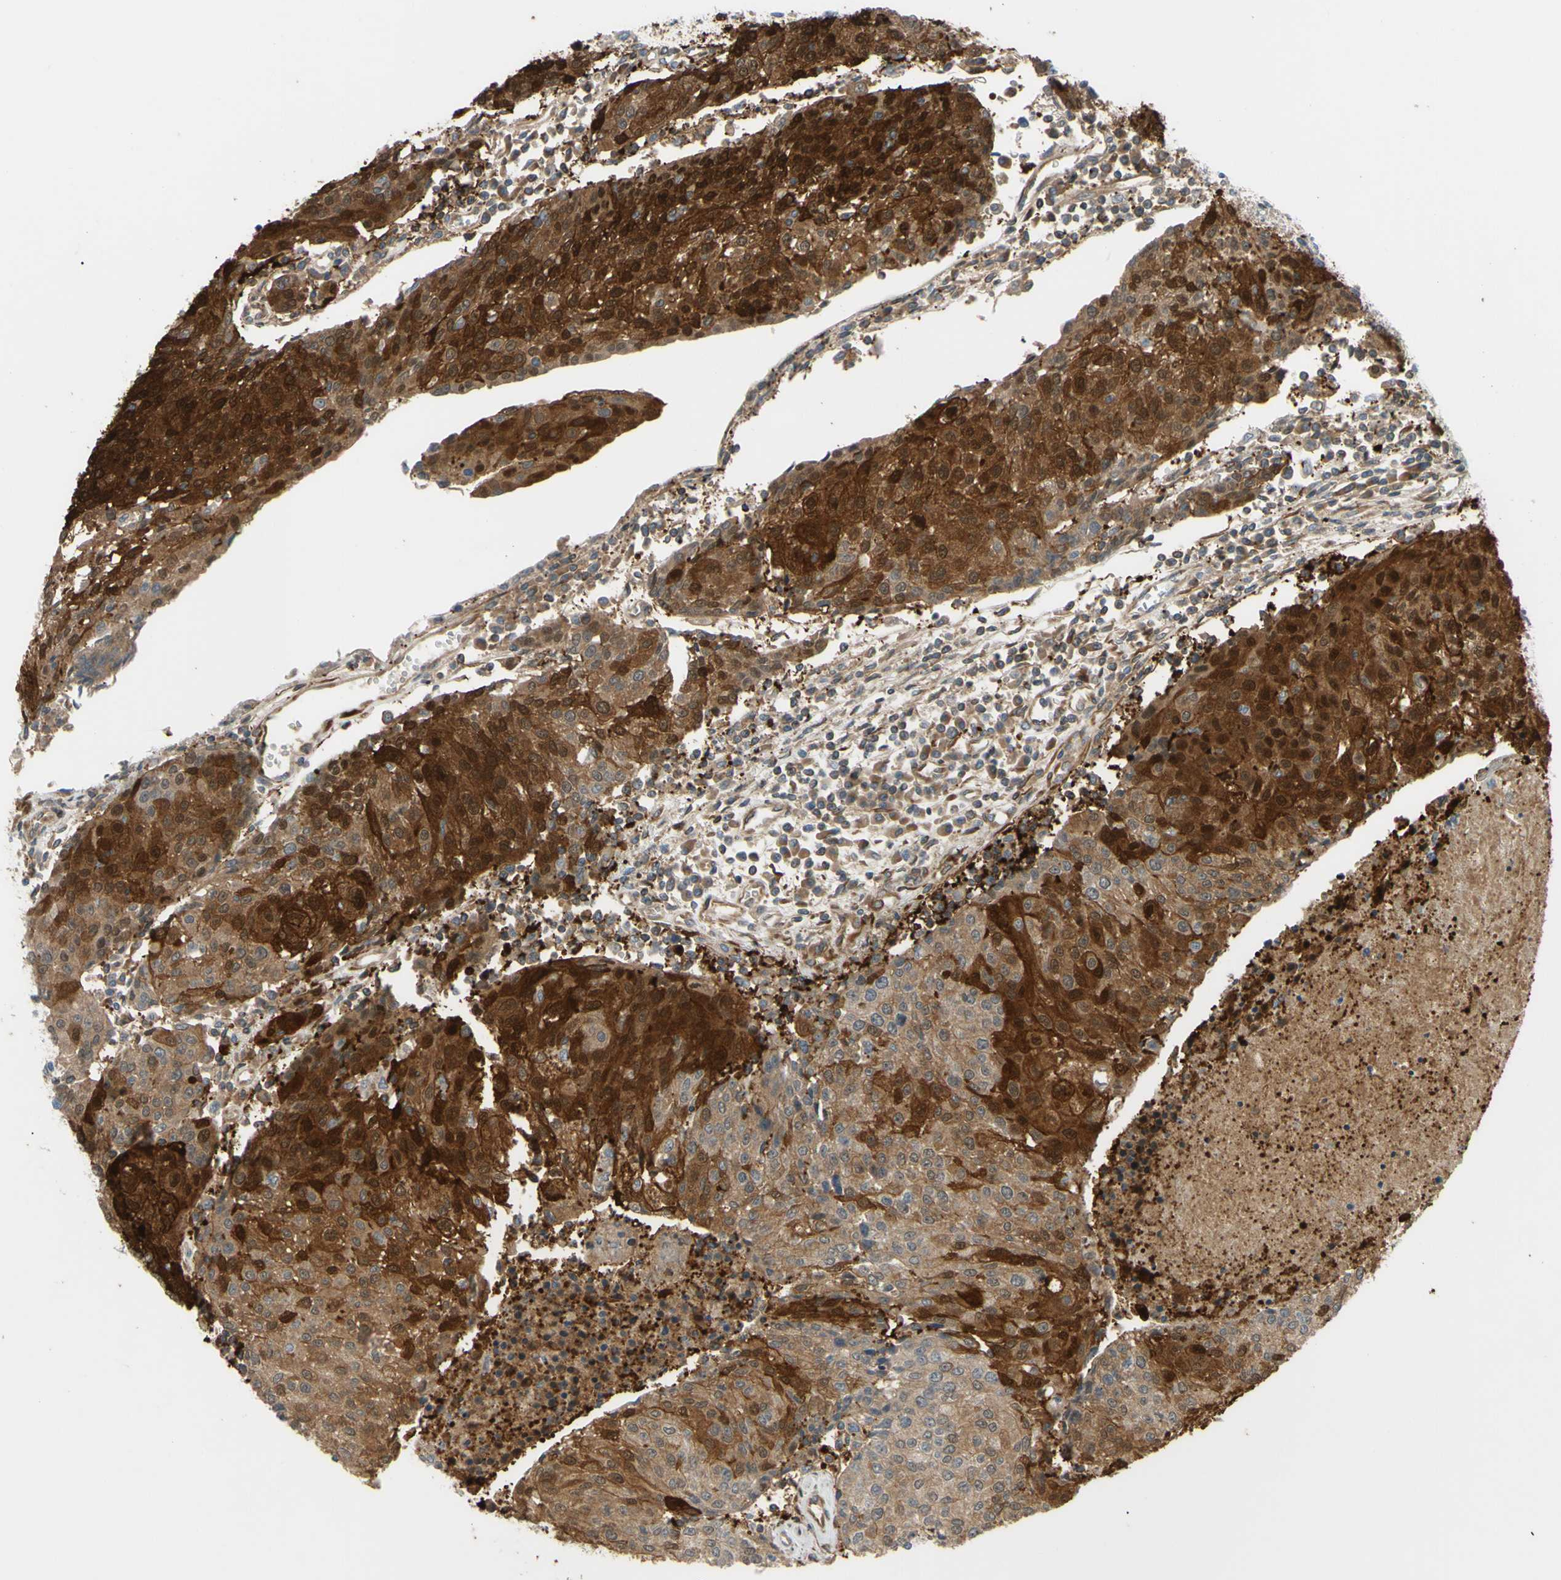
{"staining": {"intensity": "strong", "quantity": ">75%", "location": "cytoplasmic/membranous,nuclear"}, "tissue": "urothelial cancer", "cell_type": "Tumor cells", "image_type": "cancer", "snomed": [{"axis": "morphology", "description": "Urothelial carcinoma, High grade"}, {"axis": "topography", "description": "Urinary bladder"}], "caption": "A histopathology image showing strong cytoplasmic/membranous and nuclear positivity in about >75% of tumor cells in urothelial cancer, as visualized by brown immunohistochemical staining.", "gene": "PRAF2", "patient": {"sex": "female", "age": 85}}